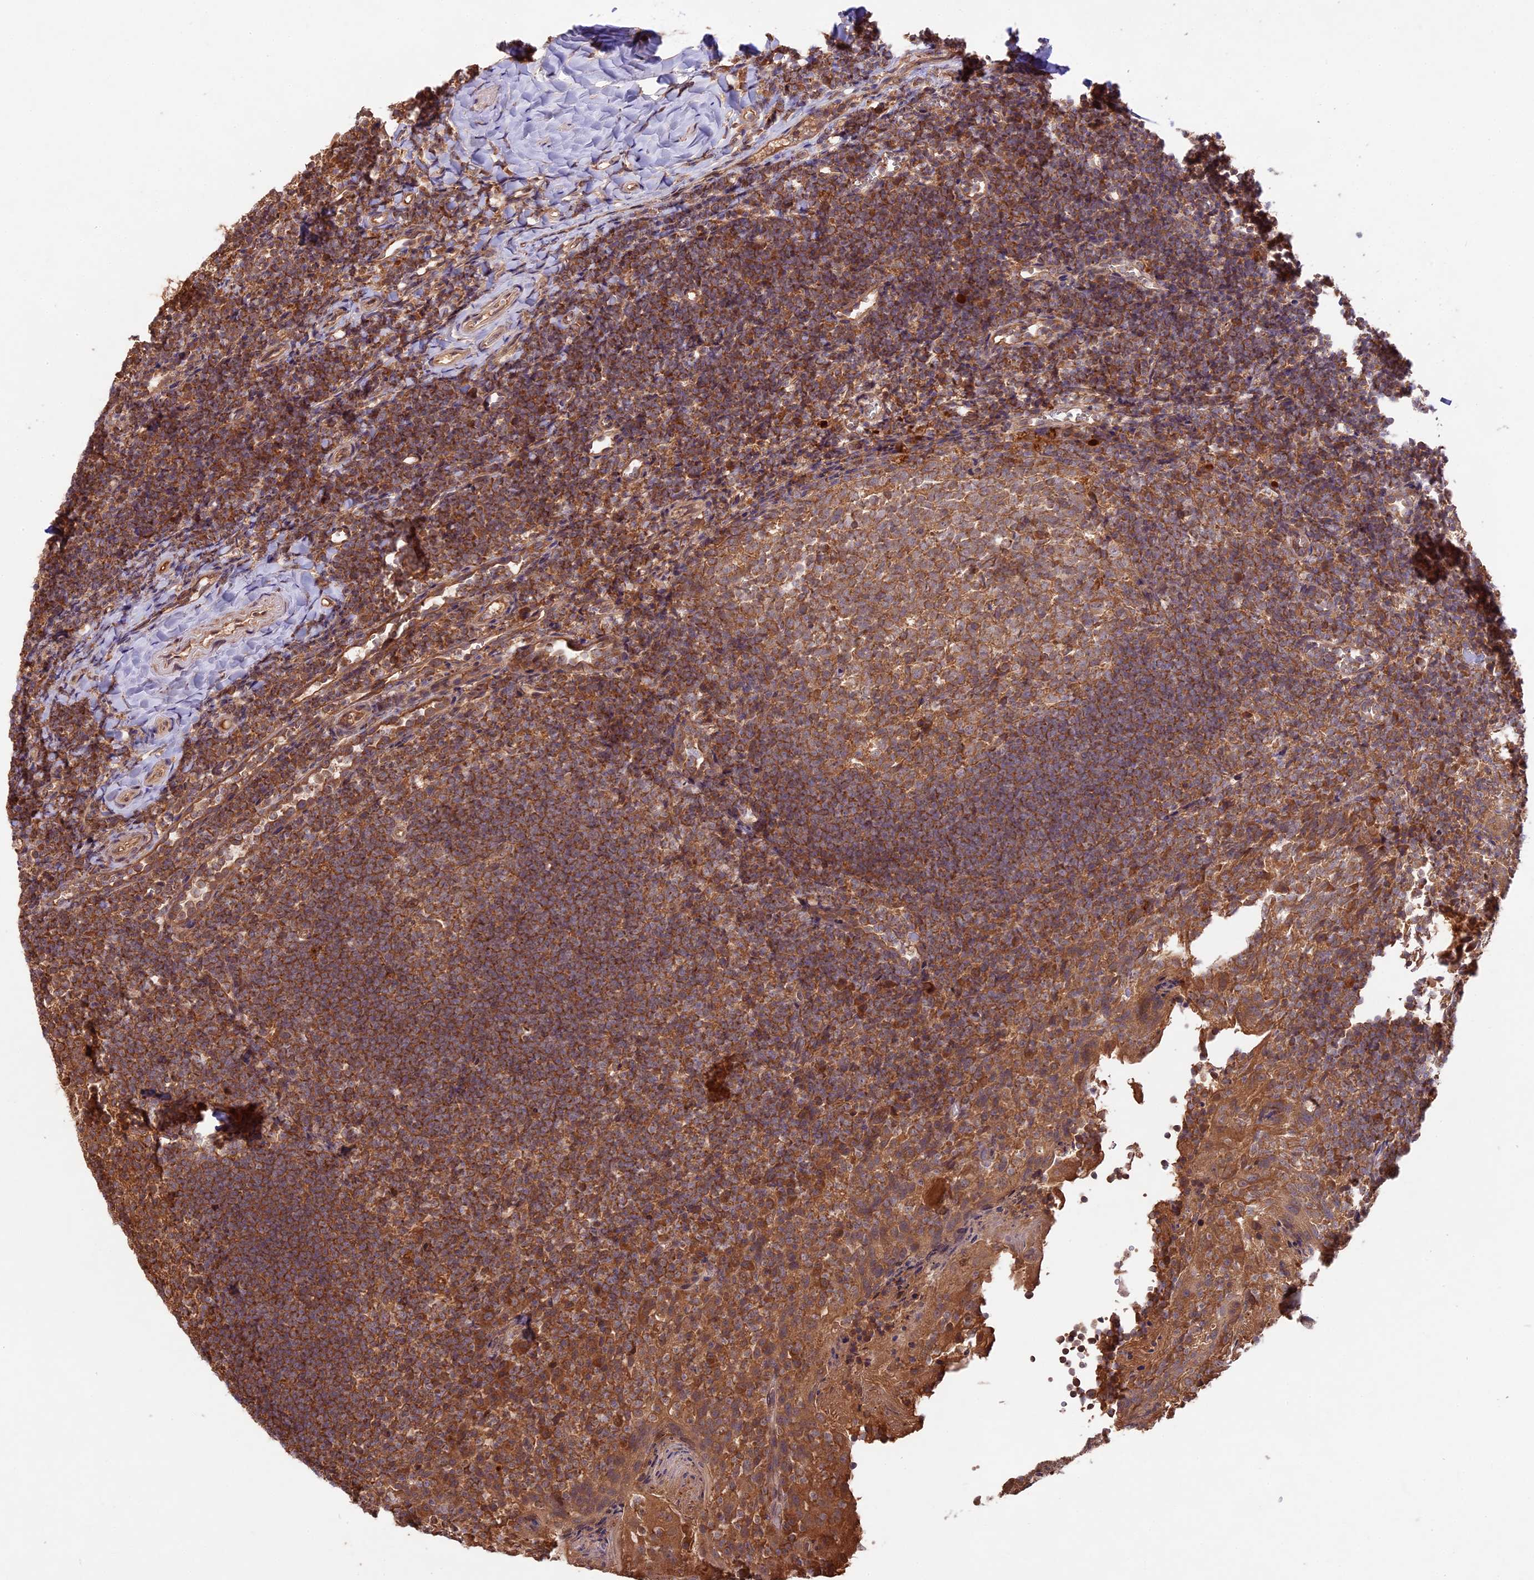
{"staining": {"intensity": "moderate", "quantity": ">75%", "location": "cytoplasmic/membranous"}, "tissue": "tonsil", "cell_type": "Germinal center cells", "image_type": "normal", "snomed": [{"axis": "morphology", "description": "Normal tissue, NOS"}, {"axis": "topography", "description": "Tonsil"}], "caption": "This histopathology image reveals IHC staining of benign human tonsil, with medium moderate cytoplasmic/membranous positivity in about >75% of germinal center cells.", "gene": "CHAC1", "patient": {"sex": "female", "age": 10}}